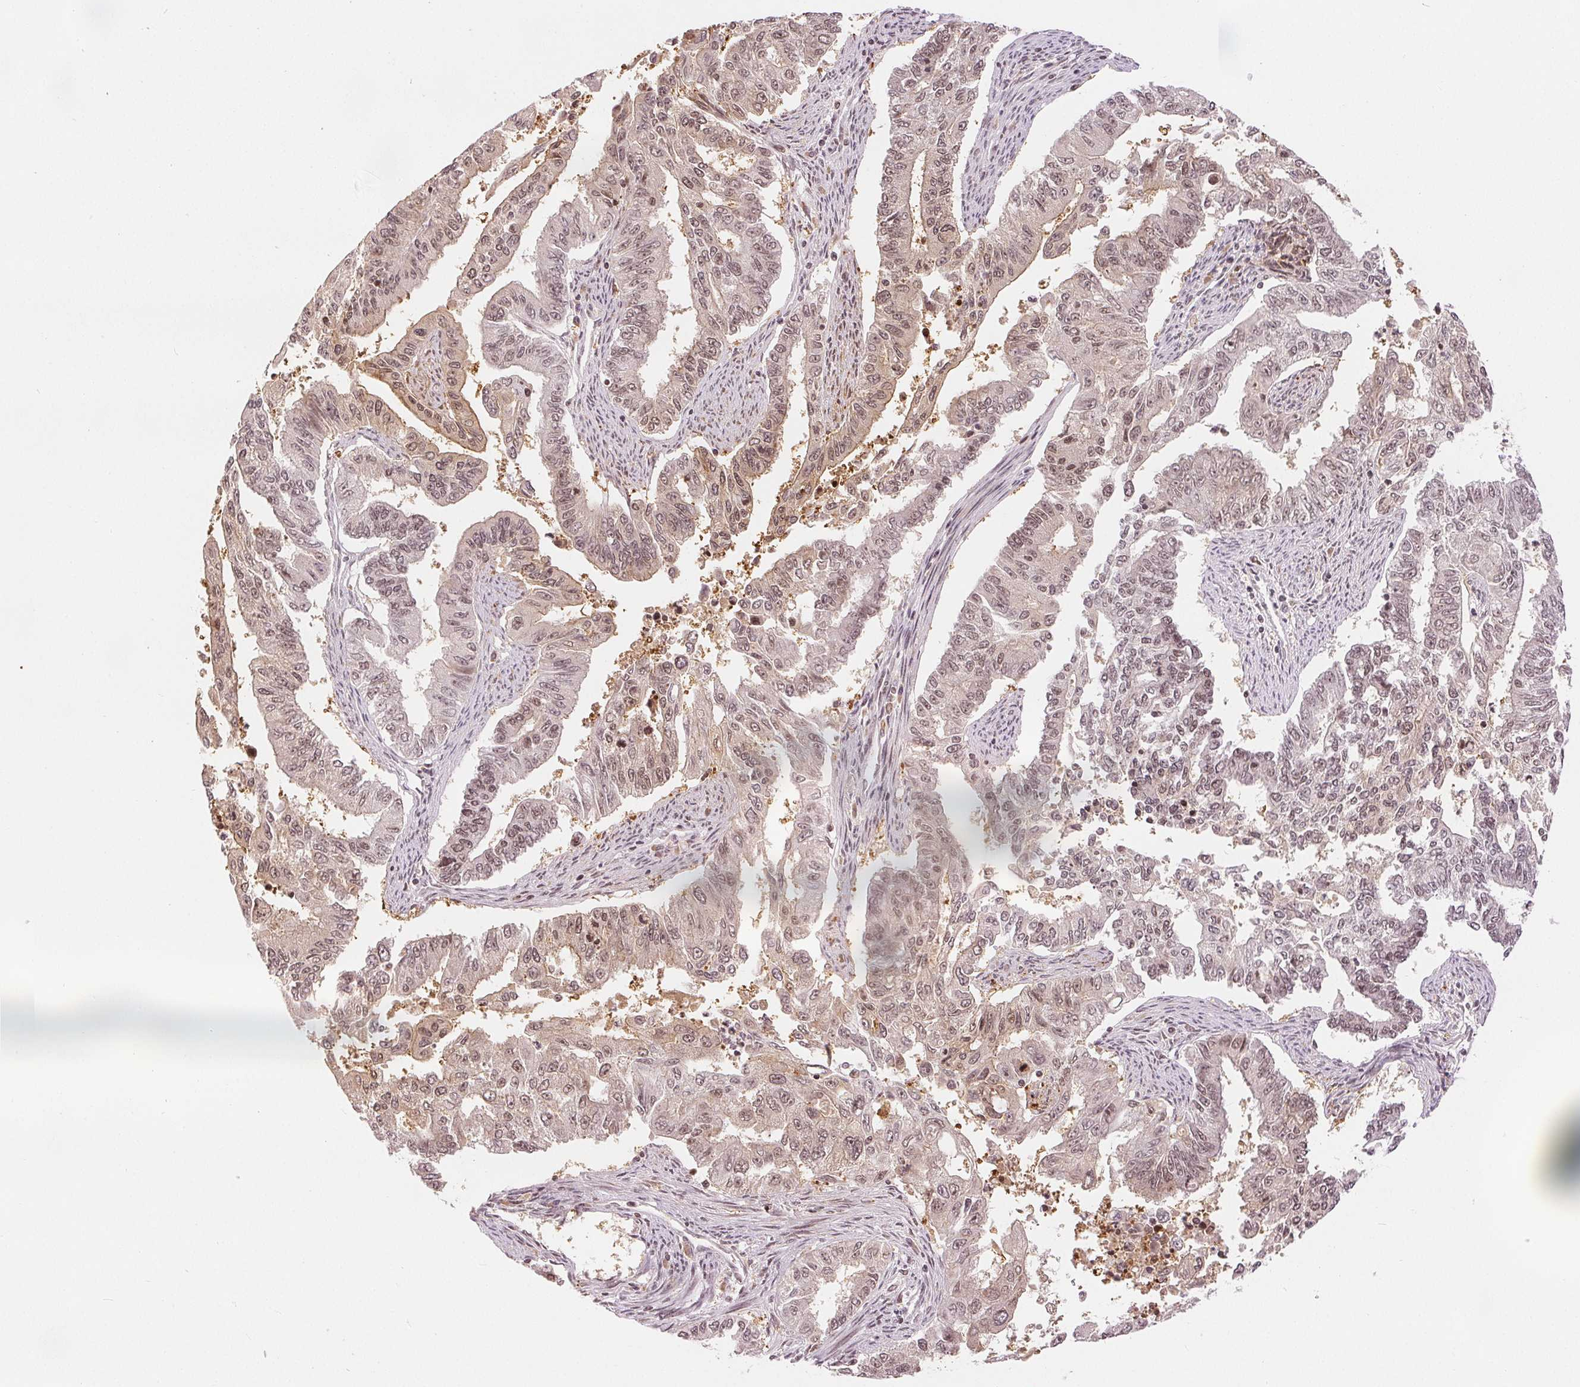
{"staining": {"intensity": "moderate", "quantity": ">75%", "location": "nuclear"}, "tissue": "endometrial cancer", "cell_type": "Tumor cells", "image_type": "cancer", "snomed": [{"axis": "morphology", "description": "Adenocarcinoma, NOS"}, {"axis": "topography", "description": "Uterus"}], "caption": "A brown stain labels moderate nuclear staining of a protein in human endometrial cancer (adenocarcinoma) tumor cells. The staining was performed using DAB (3,3'-diaminobenzidine), with brown indicating positive protein expression. Nuclei are stained blue with hematoxylin.", "gene": "DEK", "patient": {"sex": "female", "age": 59}}